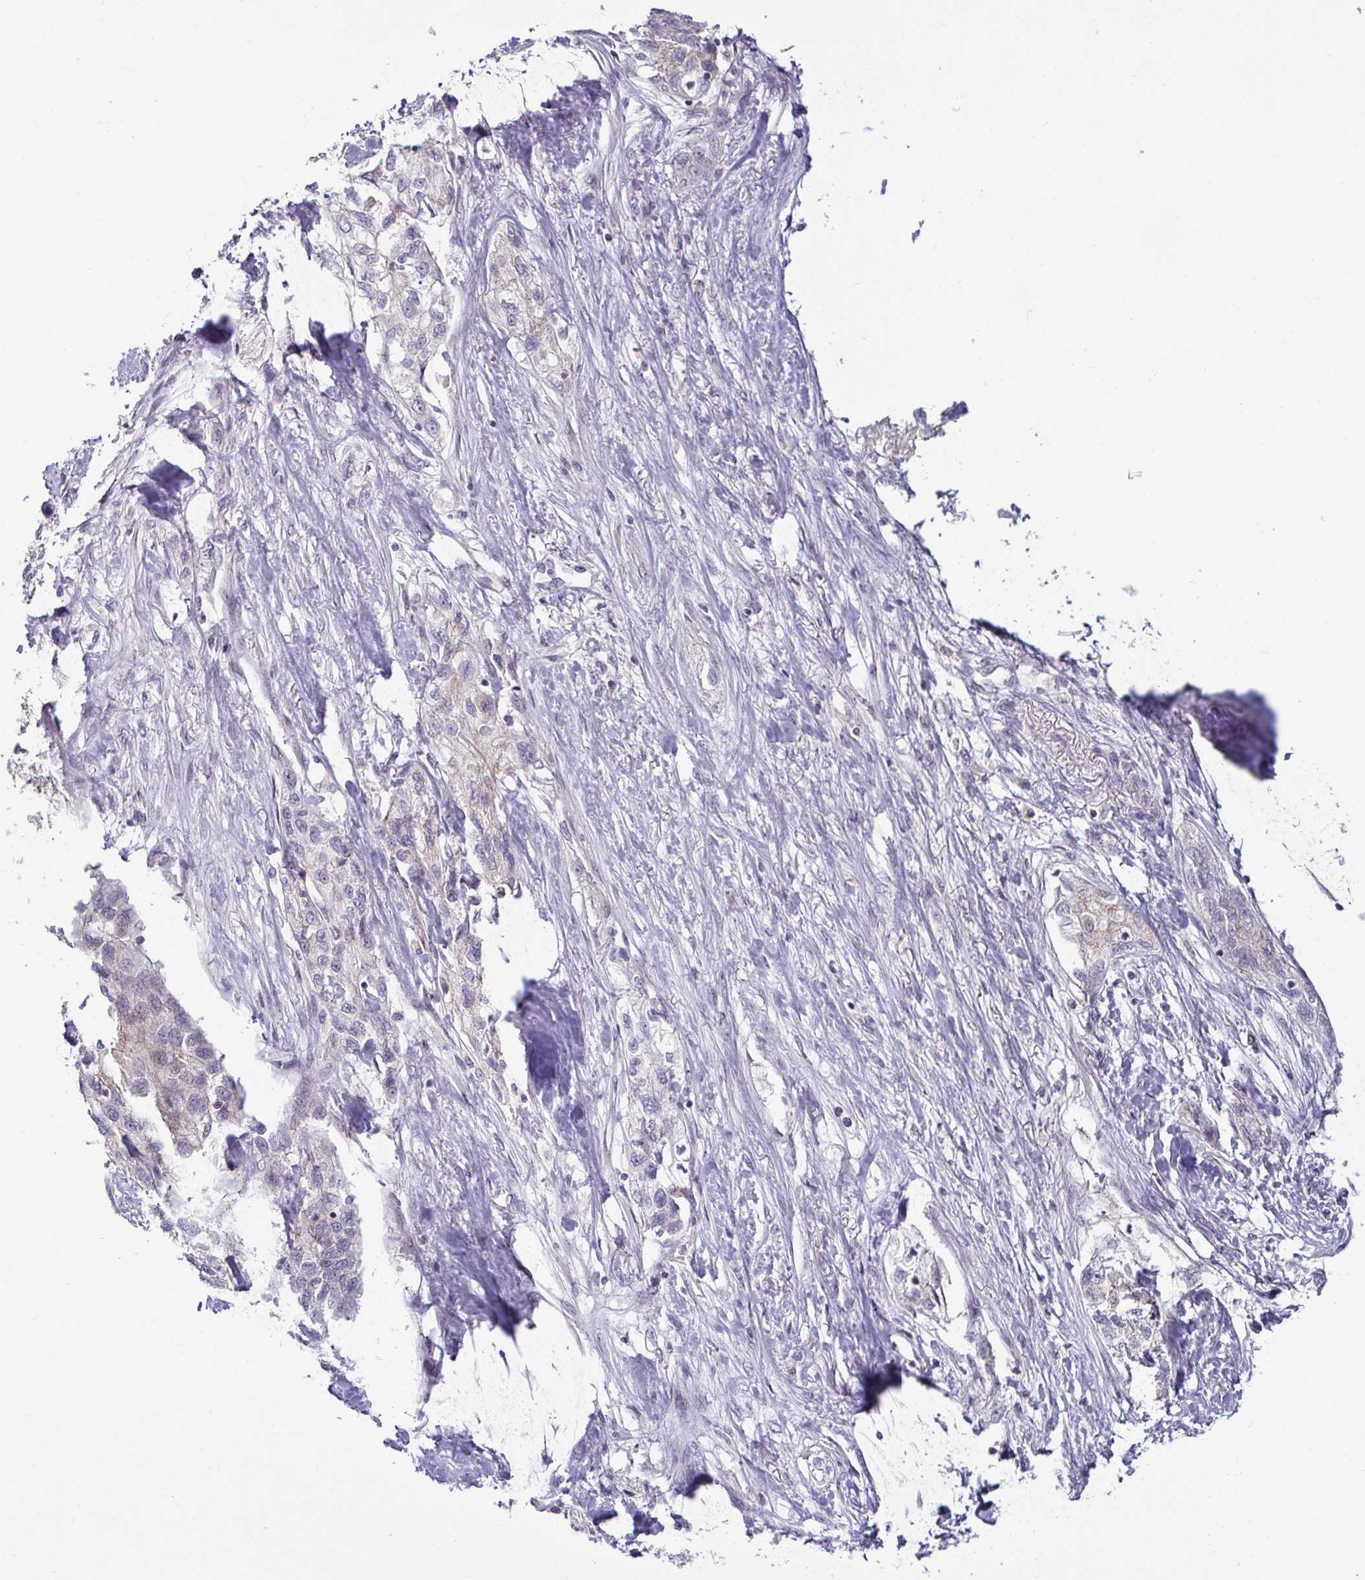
{"staining": {"intensity": "negative", "quantity": "none", "location": "none"}, "tissue": "skin cancer", "cell_type": "Tumor cells", "image_type": "cancer", "snomed": [{"axis": "morphology", "description": "Squamous cell carcinoma, NOS"}, {"axis": "topography", "description": "Skin"}, {"axis": "topography", "description": "Vulva"}], "caption": "Immunohistochemical staining of squamous cell carcinoma (skin) exhibits no significant expression in tumor cells. (DAB immunohistochemistry, high magnification).", "gene": "GSTM1", "patient": {"sex": "female", "age": 86}}